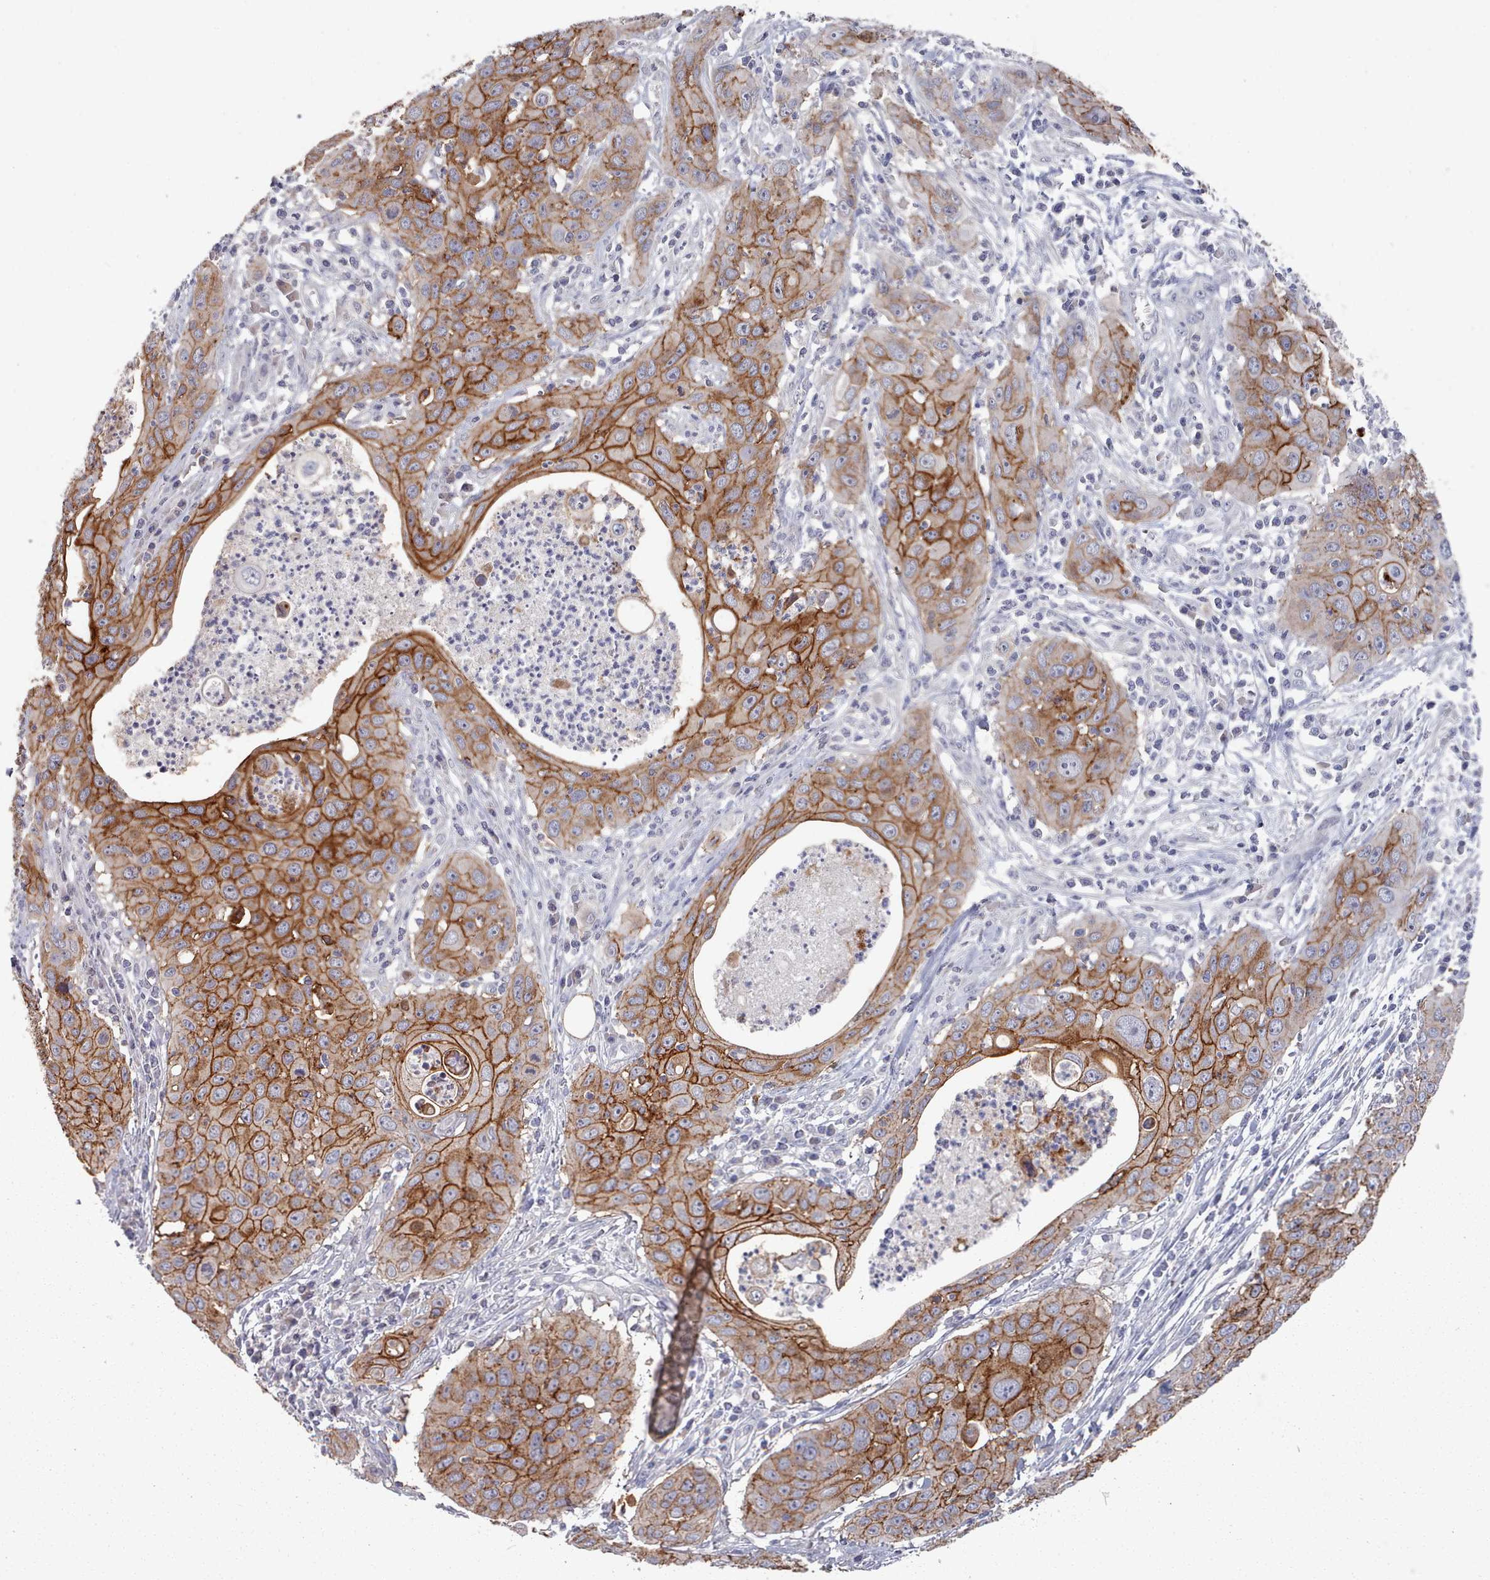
{"staining": {"intensity": "strong", "quantity": ">75%", "location": "cytoplasmic/membranous"}, "tissue": "cervical cancer", "cell_type": "Tumor cells", "image_type": "cancer", "snomed": [{"axis": "morphology", "description": "Squamous cell carcinoma, NOS"}, {"axis": "topography", "description": "Cervix"}], "caption": "The micrograph demonstrates staining of cervical cancer, revealing strong cytoplasmic/membranous protein expression (brown color) within tumor cells.", "gene": "PROM2", "patient": {"sex": "female", "age": 36}}